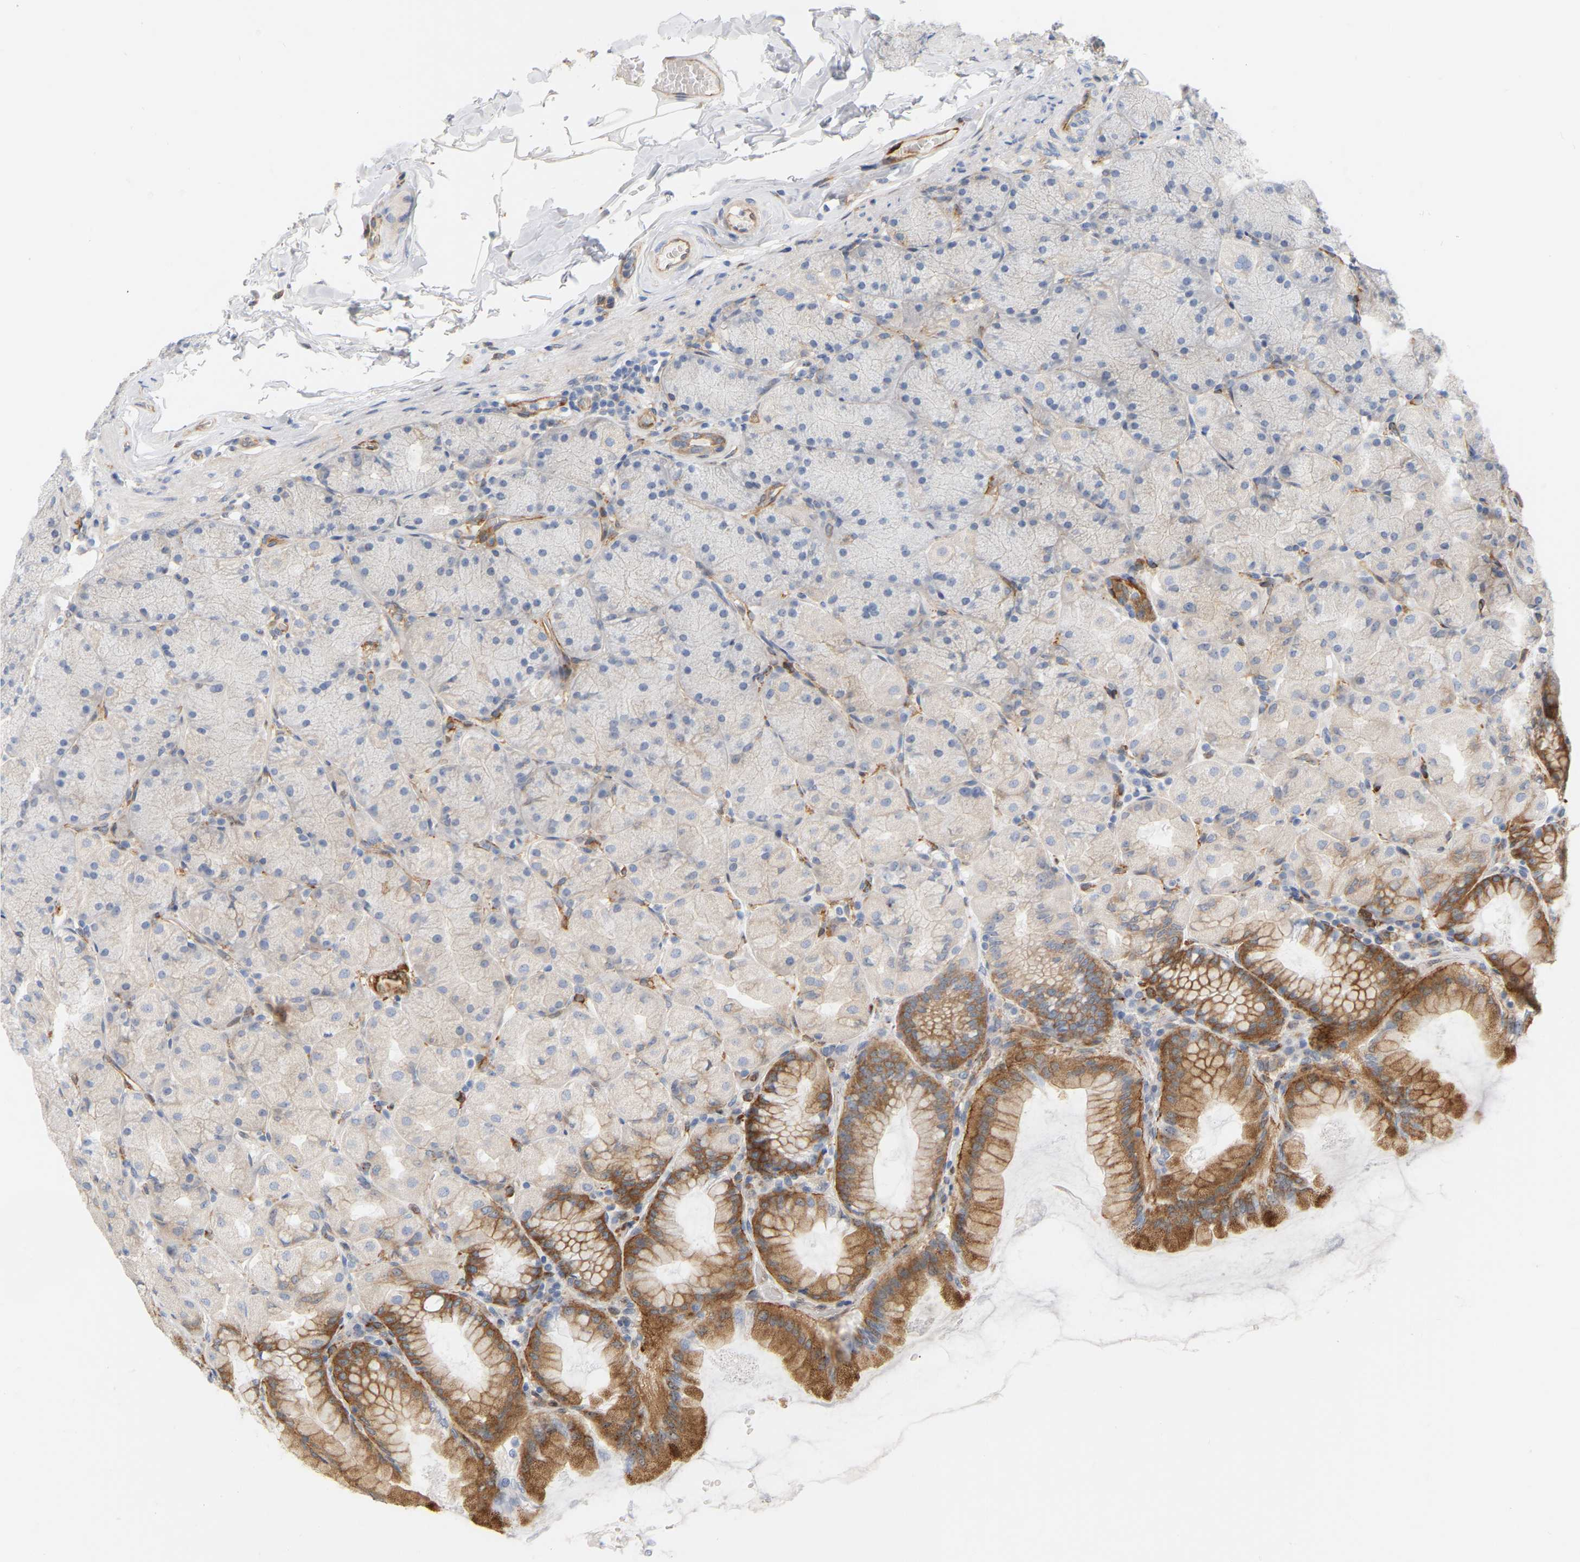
{"staining": {"intensity": "strong", "quantity": "25%-75%", "location": "cytoplasmic/membranous"}, "tissue": "stomach", "cell_type": "Glandular cells", "image_type": "normal", "snomed": [{"axis": "morphology", "description": "Normal tissue, NOS"}, {"axis": "topography", "description": "Stomach, upper"}], "caption": "Immunohistochemical staining of unremarkable stomach displays 25%-75% levels of strong cytoplasmic/membranous protein positivity in approximately 25%-75% of glandular cells.", "gene": "RAPH1", "patient": {"sex": "female", "age": 56}}